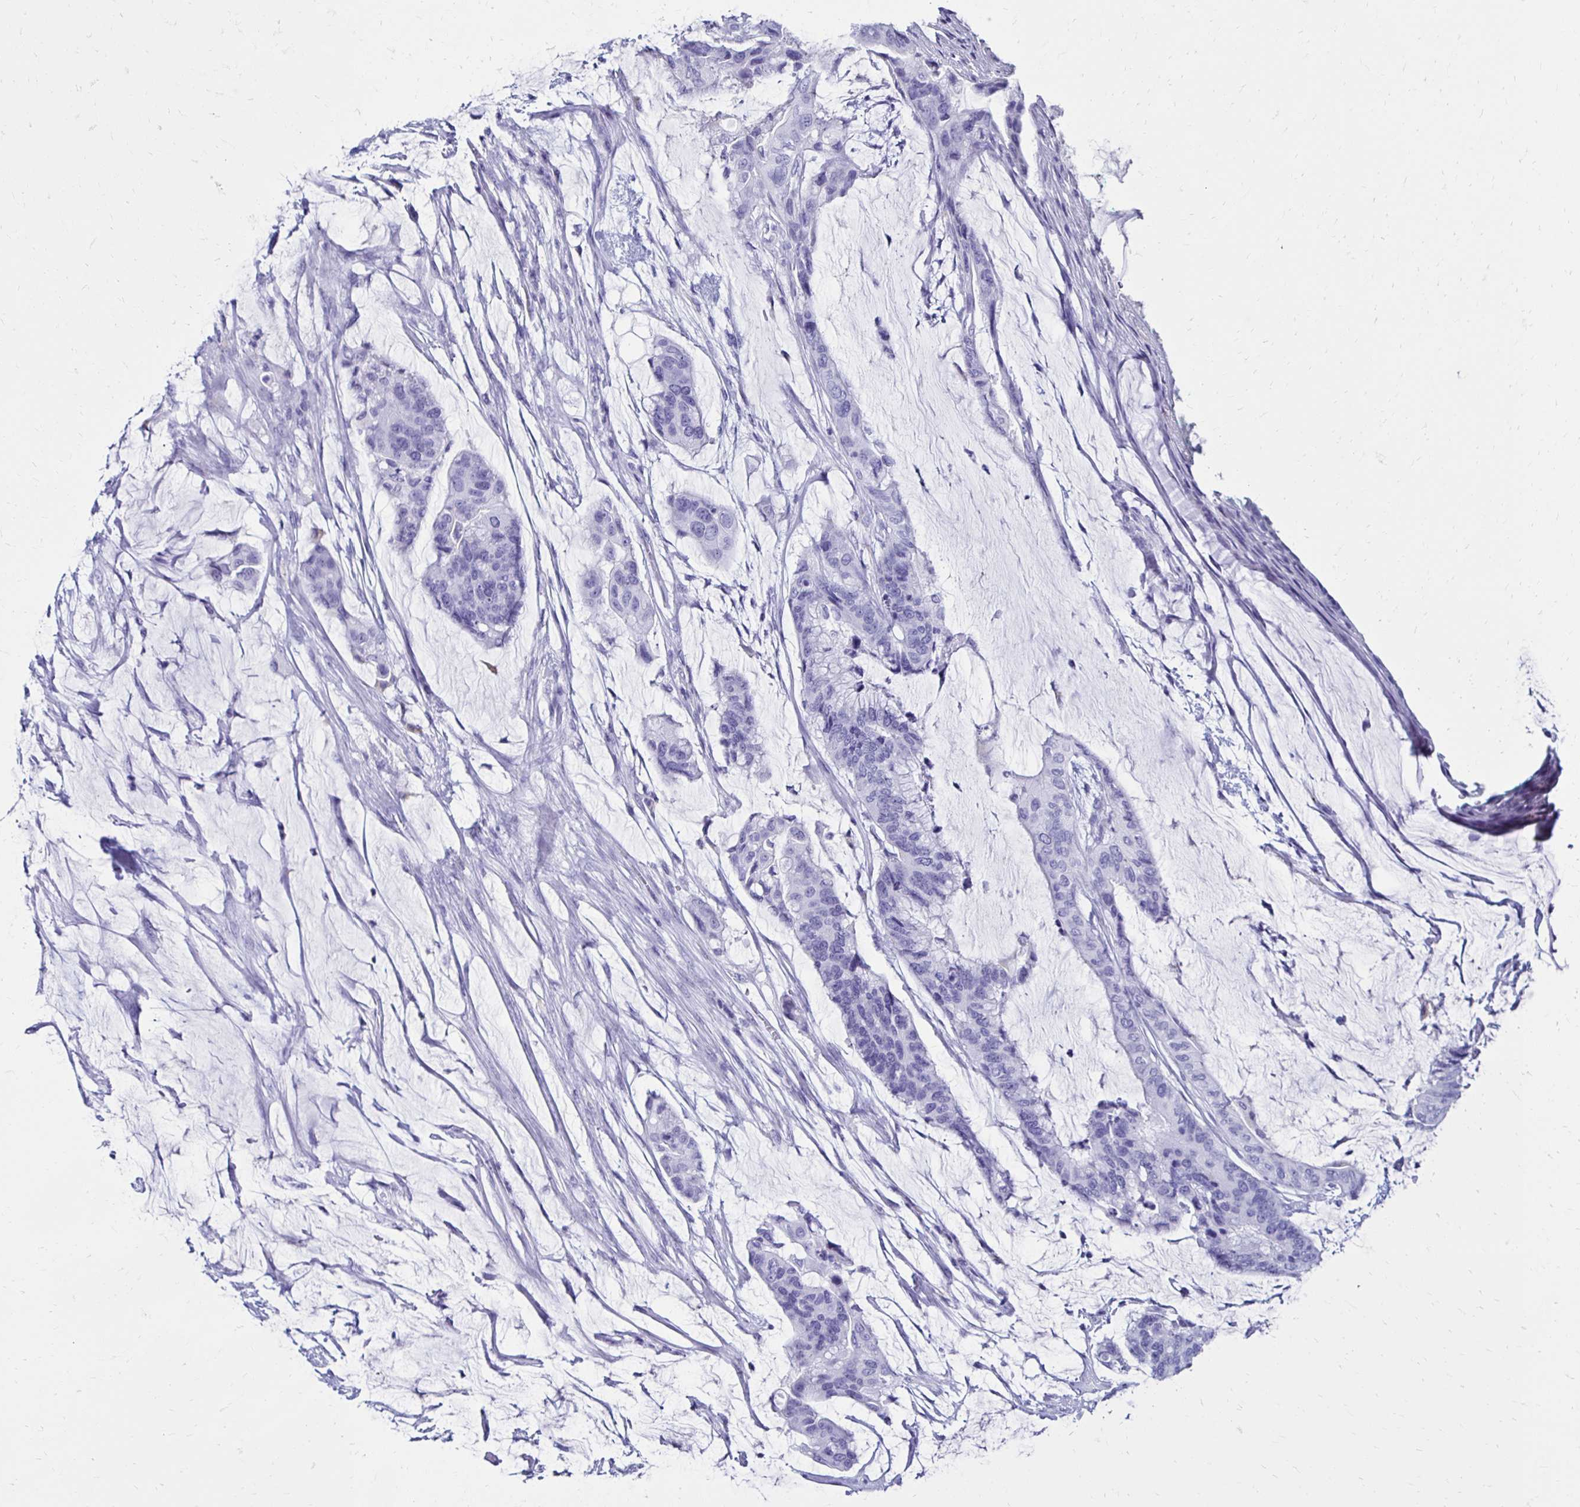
{"staining": {"intensity": "negative", "quantity": "none", "location": "none"}, "tissue": "colorectal cancer", "cell_type": "Tumor cells", "image_type": "cancer", "snomed": [{"axis": "morphology", "description": "Adenocarcinoma, NOS"}, {"axis": "topography", "description": "Rectum"}], "caption": "Tumor cells are negative for brown protein staining in colorectal cancer.", "gene": "CST5", "patient": {"sex": "female", "age": 59}}